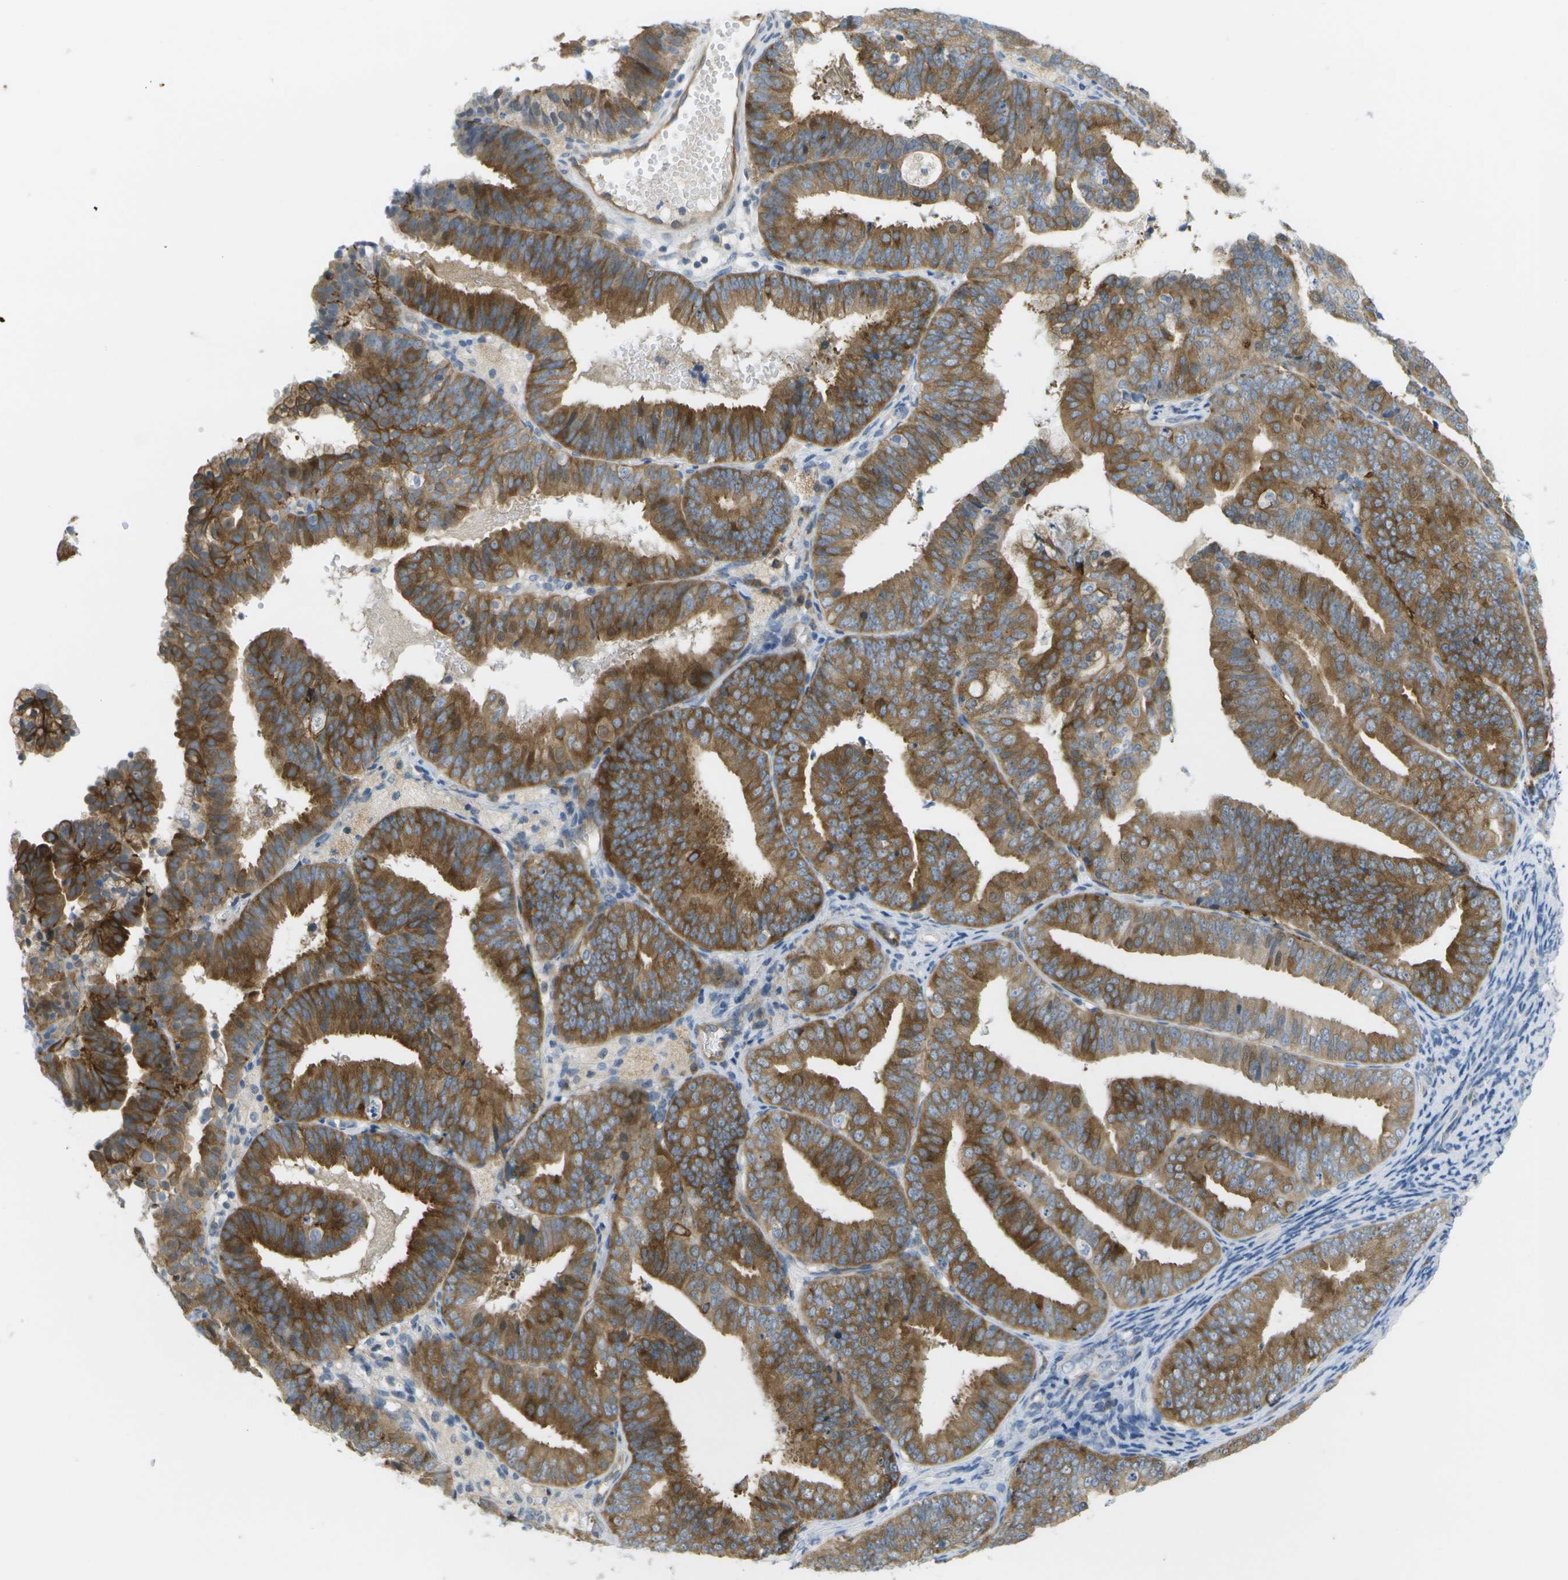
{"staining": {"intensity": "moderate", "quantity": ">75%", "location": "cytoplasmic/membranous"}, "tissue": "endometrial cancer", "cell_type": "Tumor cells", "image_type": "cancer", "snomed": [{"axis": "morphology", "description": "Adenocarcinoma, NOS"}, {"axis": "topography", "description": "Endometrium"}], "caption": "Endometrial cancer was stained to show a protein in brown. There is medium levels of moderate cytoplasmic/membranous positivity in about >75% of tumor cells.", "gene": "MARCHF8", "patient": {"sex": "female", "age": 63}}